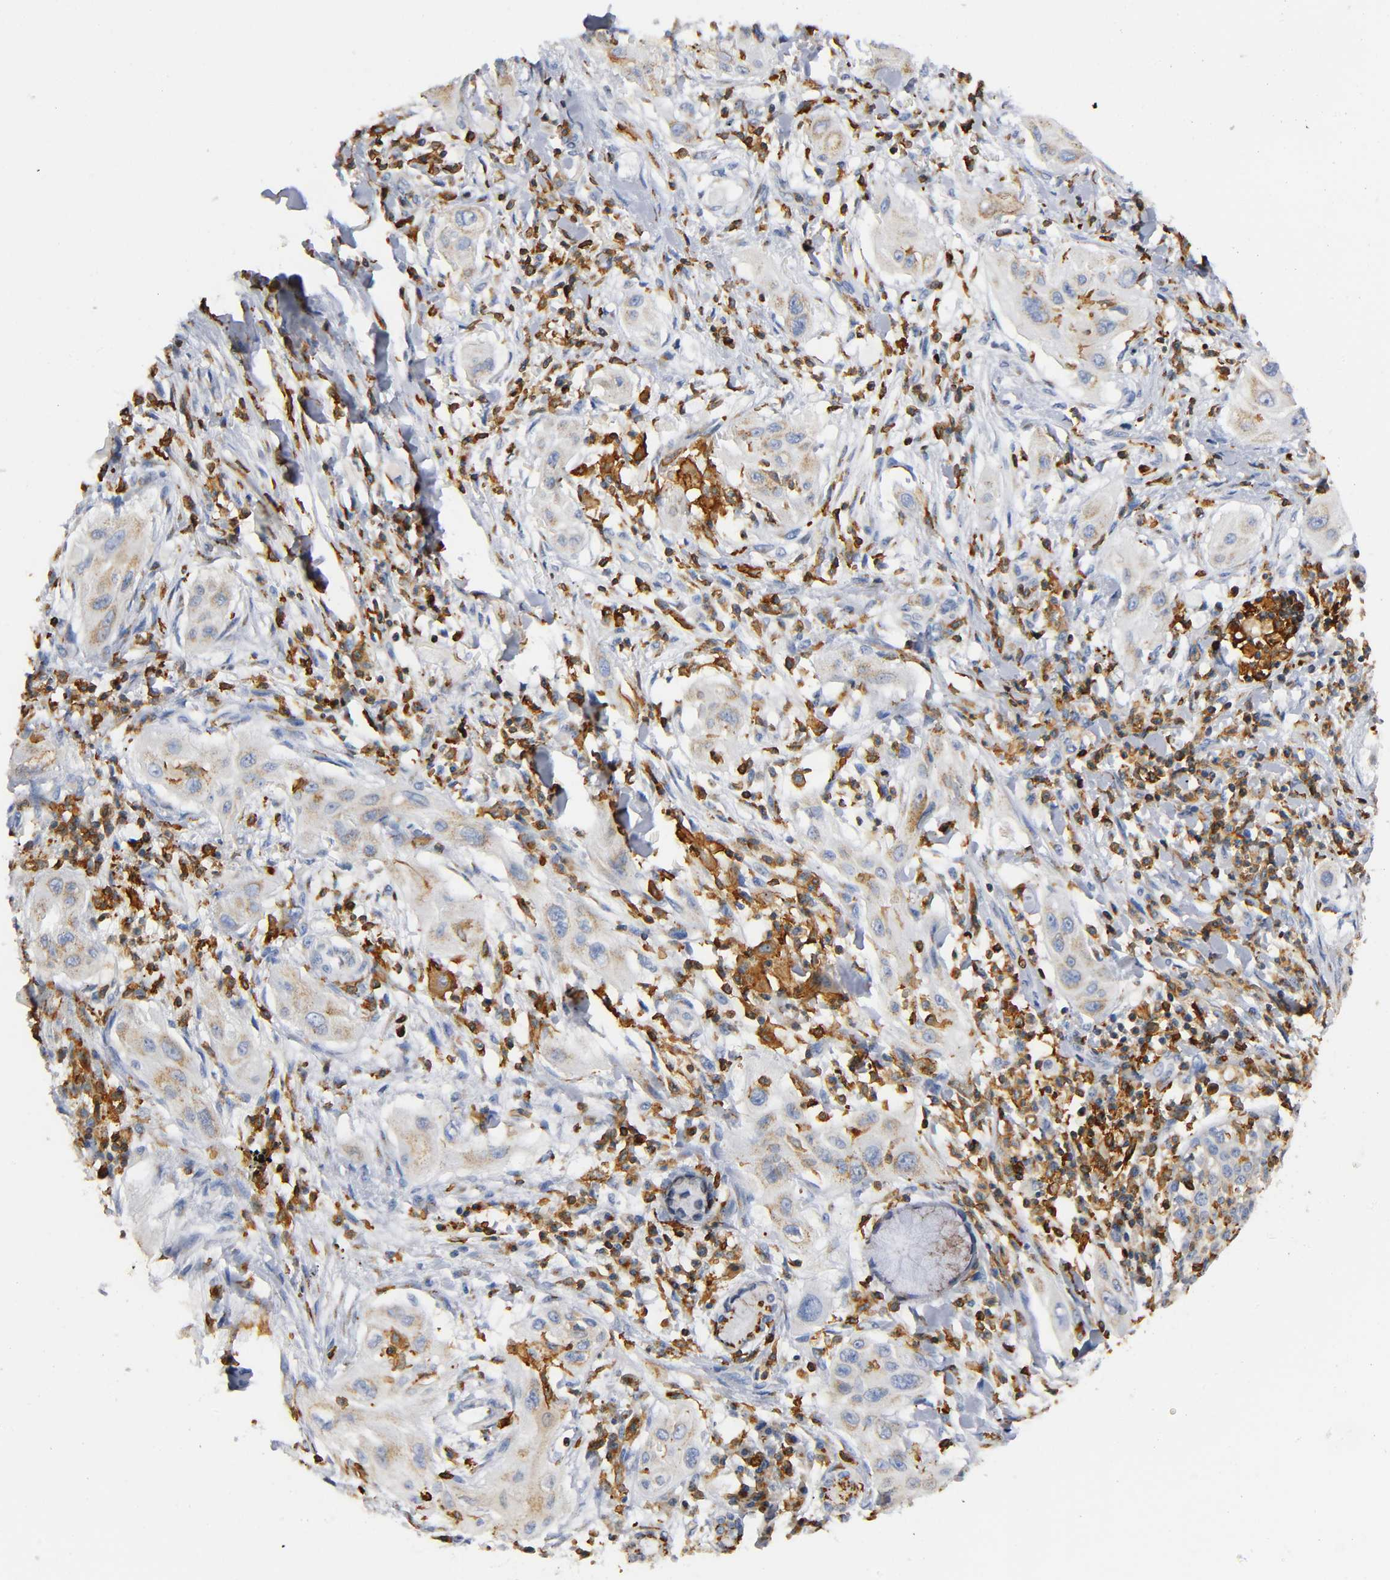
{"staining": {"intensity": "weak", "quantity": ">75%", "location": "cytoplasmic/membranous"}, "tissue": "lung cancer", "cell_type": "Tumor cells", "image_type": "cancer", "snomed": [{"axis": "morphology", "description": "Squamous cell carcinoma, NOS"}, {"axis": "topography", "description": "Lung"}], "caption": "Lung cancer (squamous cell carcinoma) tissue shows weak cytoplasmic/membranous positivity in about >75% of tumor cells (Stains: DAB in brown, nuclei in blue, Microscopy: brightfield microscopy at high magnification).", "gene": "CAPN10", "patient": {"sex": "female", "age": 47}}